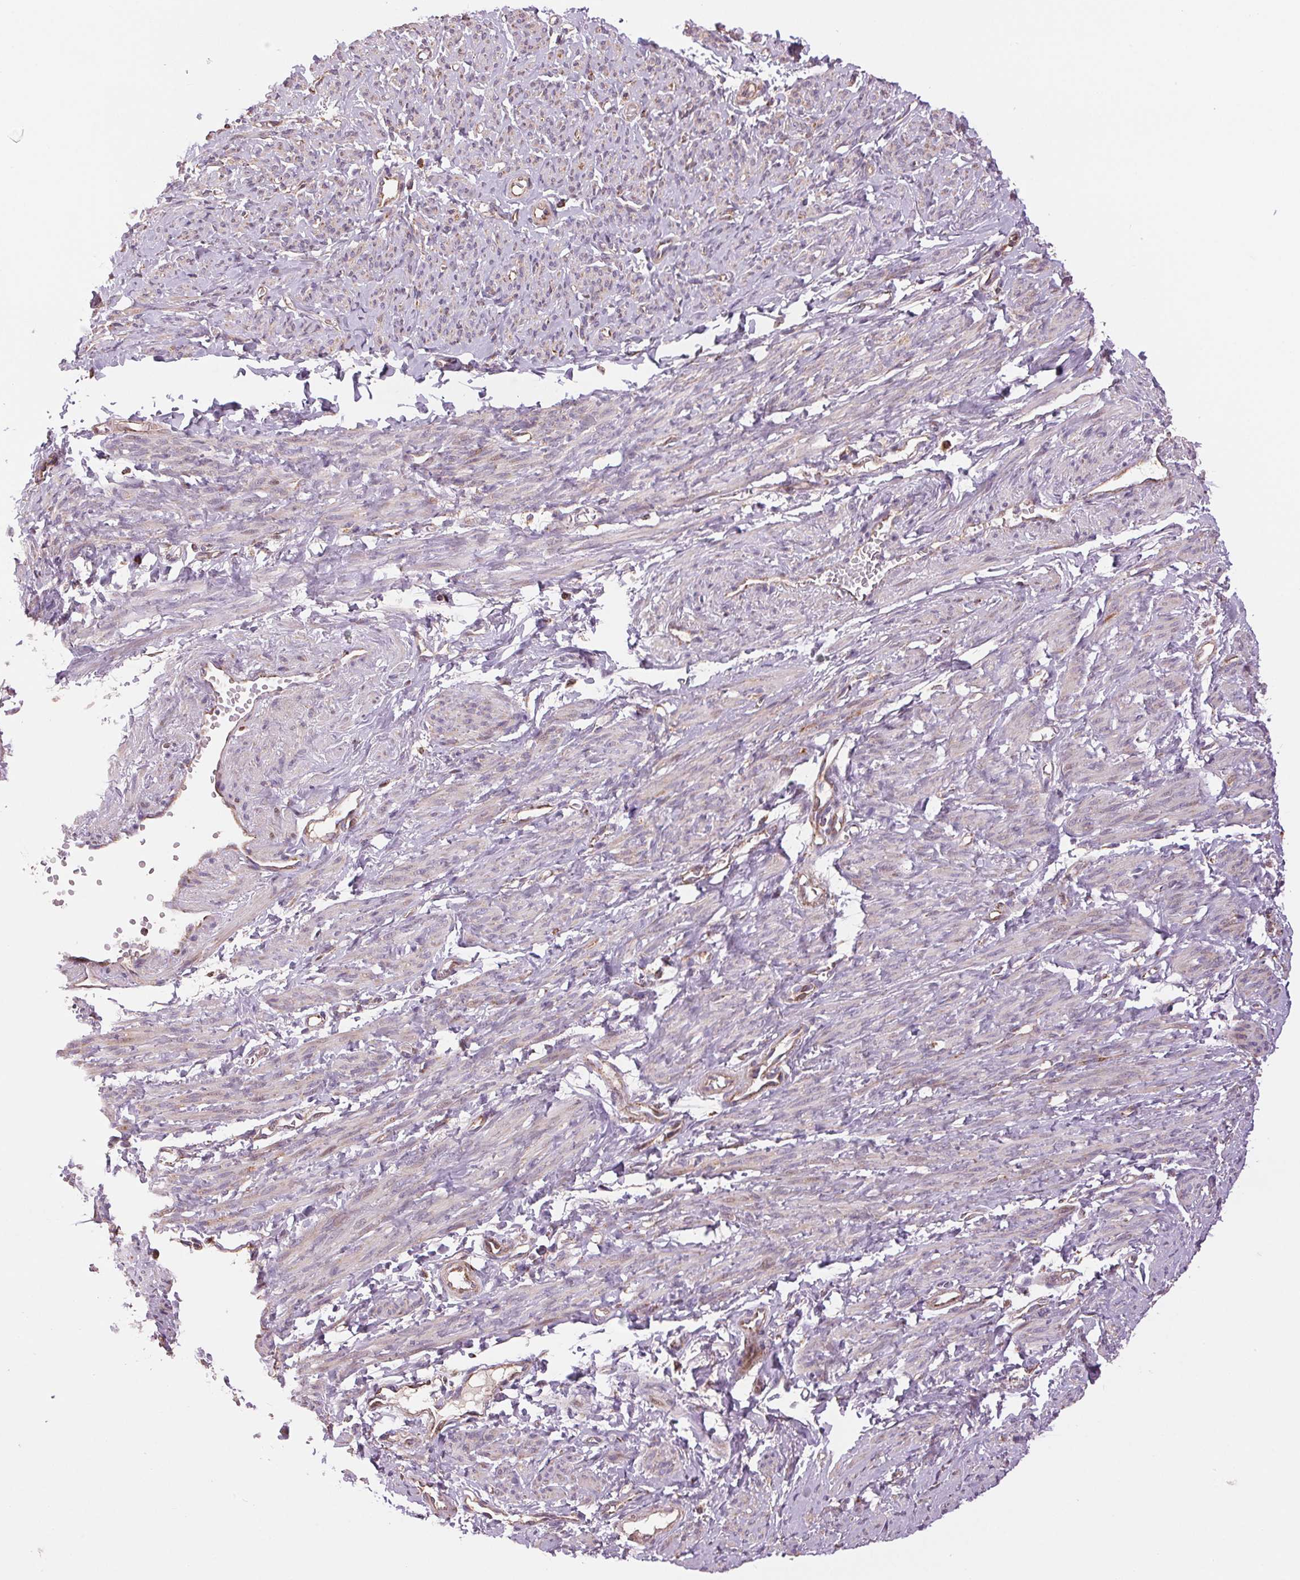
{"staining": {"intensity": "weak", "quantity": "25%-75%", "location": "cytoplasmic/membranous"}, "tissue": "smooth muscle", "cell_type": "Smooth muscle cells", "image_type": "normal", "snomed": [{"axis": "morphology", "description": "Normal tissue, NOS"}, {"axis": "topography", "description": "Smooth muscle"}], "caption": "DAB immunohistochemical staining of benign human smooth muscle shows weak cytoplasmic/membranous protein staining in about 25%-75% of smooth muscle cells. (DAB IHC, brown staining for protein, blue staining for nuclei).", "gene": "DGUOK", "patient": {"sex": "female", "age": 65}}